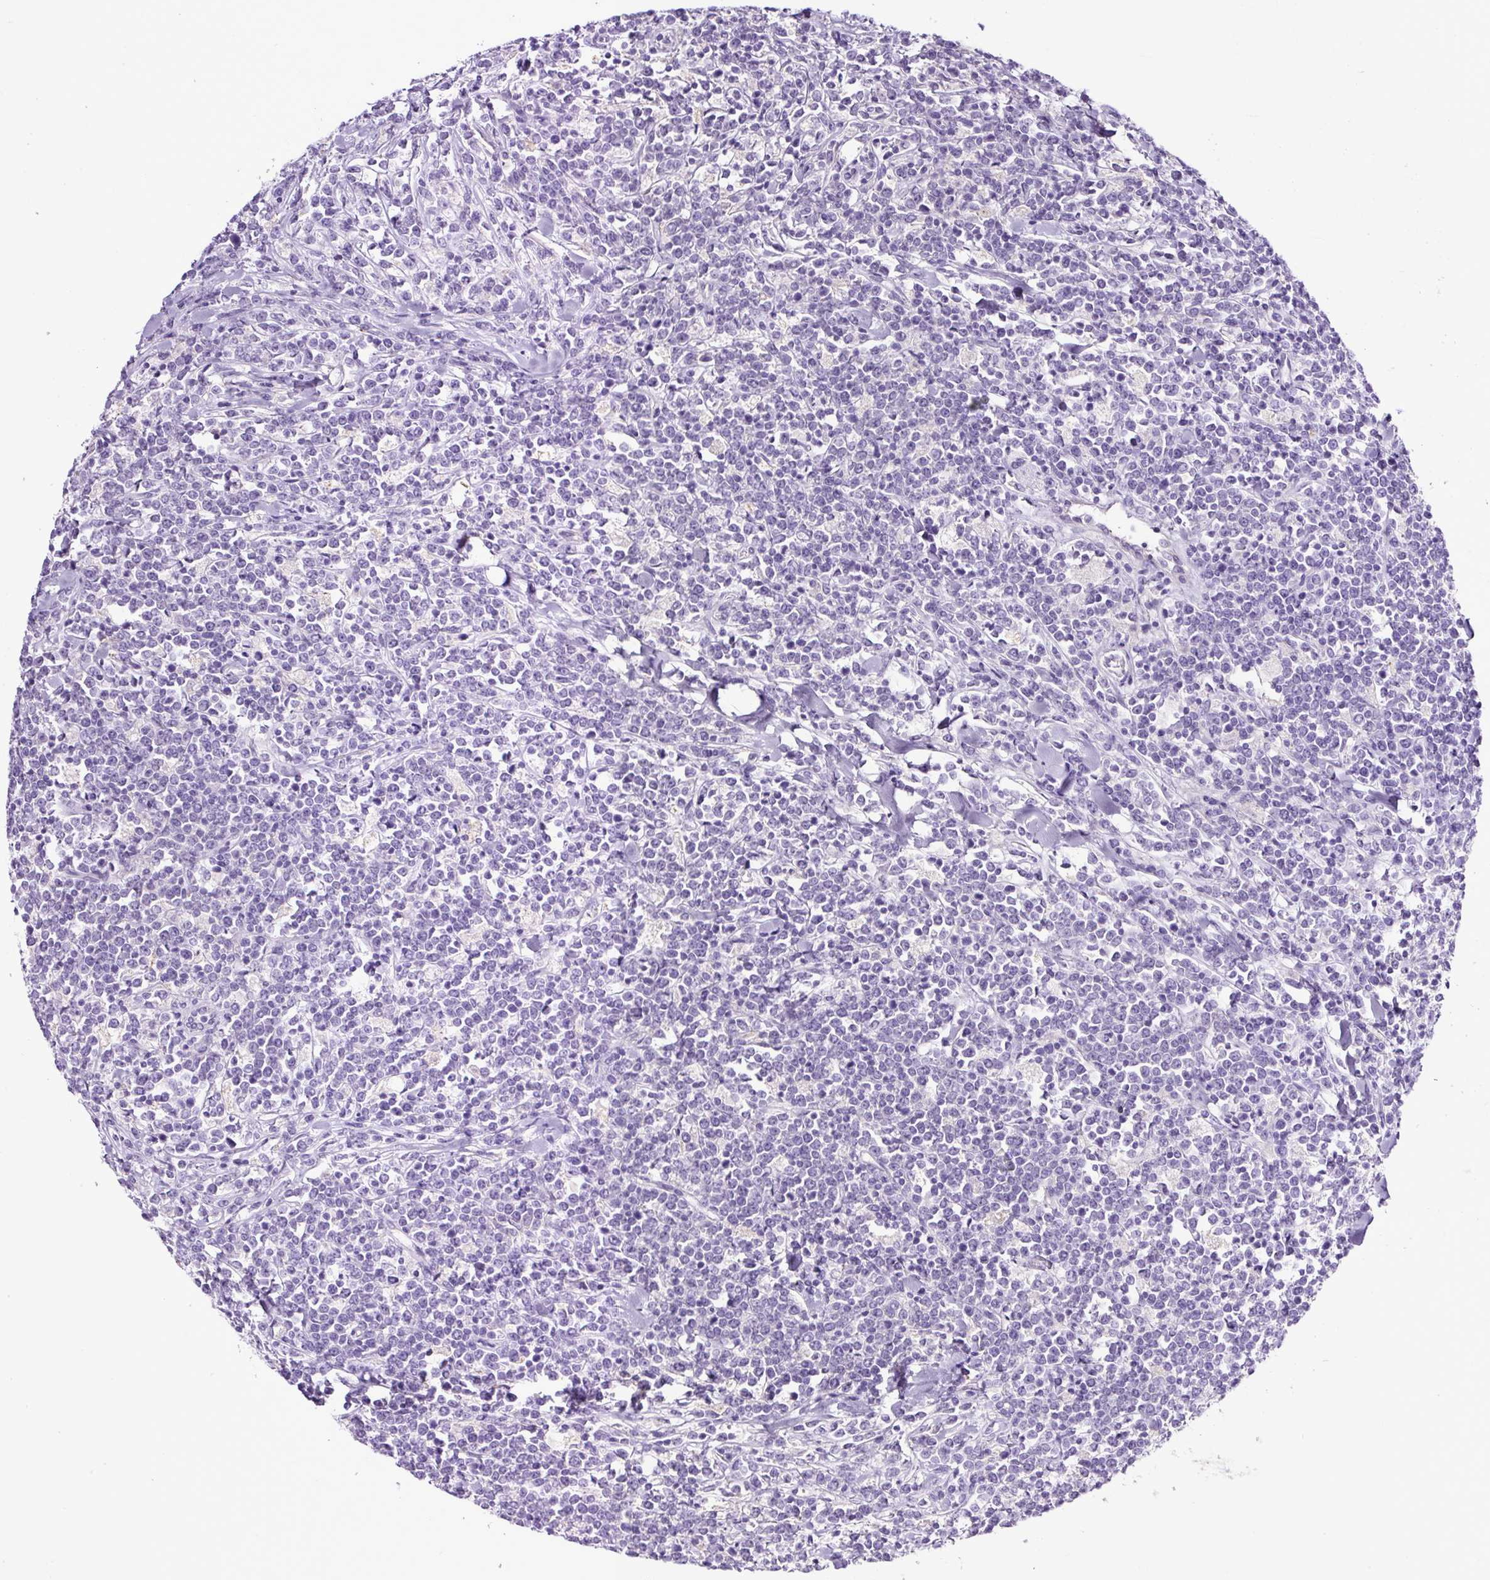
{"staining": {"intensity": "negative", "quantity": "none", "location": "none"}, "tissue": "lymphoma", "cell_type": "Tumor cells", "image_type": "cancer", "snomed": [{"axis": "morphology", "description": "Malignant lymphoma, non-Hodgkin's type, High grade"}, {"axis": "topography", "description": "Small intestine"}, {"axis": "topography", "description": "Colon"}], "caption": "Protein analysis of lymphoma demonstrates no significant staining in tumor cells. The staining is performed using DAB brown chromogen with nuclei counter-stained in using hematoxylin.", "gene": "SP8", "patient": {"sex": "male", "age": 8}}